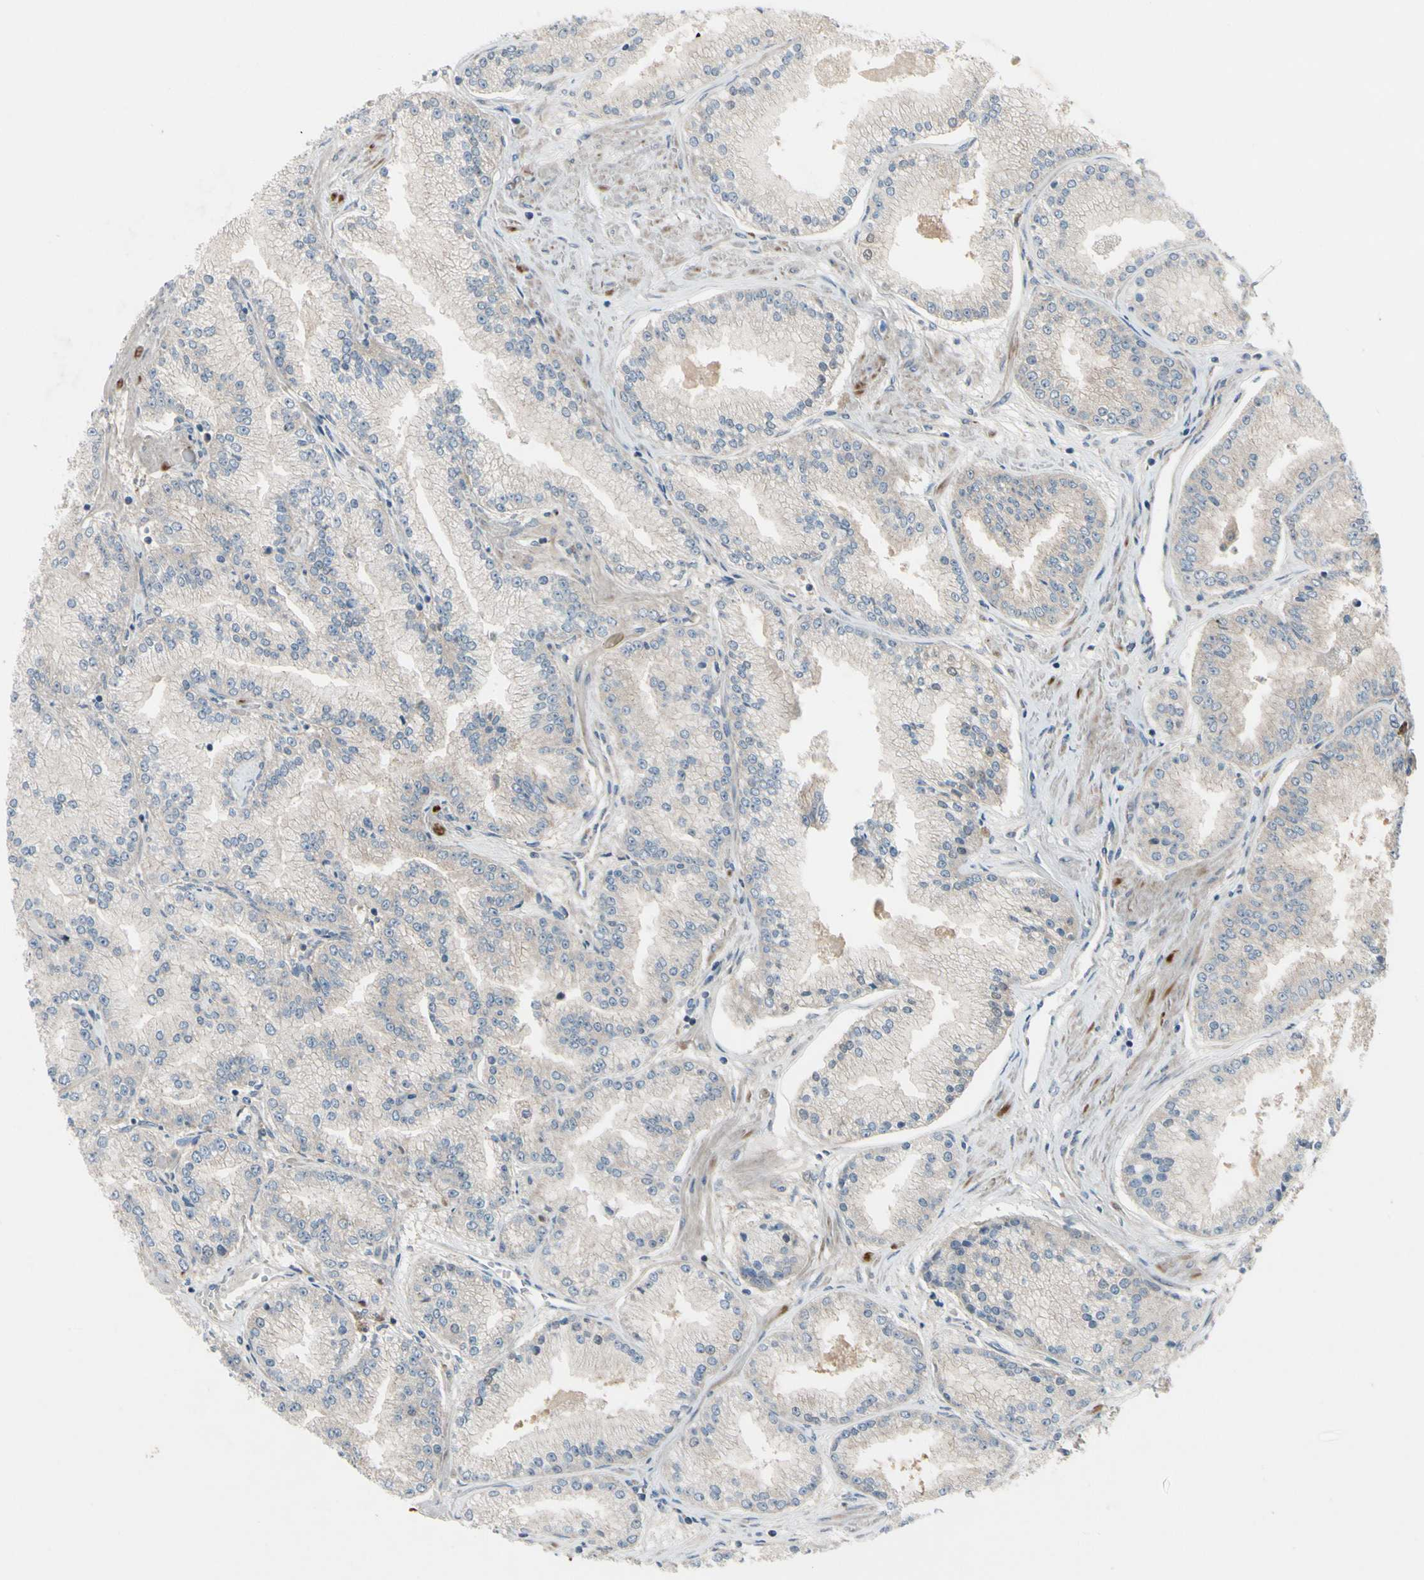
{"staining": {"intensity": "negative", "quantity": "none", "location": "none"}, "tissue": "prostate cancer", "cell_type": "Tumor cells", "image_type": "cancer", "snomed": [{"axis": "morphology", "description": "Adenocarcinoma, High grade"}, {"axis": "topography", "description": "Prostate"}], "caption": "Prostate cancer was stained to show a protein in brown. There is no significant staining in tumor cells.", "gene": "ICAM5", "patient": {"sex": "male", "age": 61}}